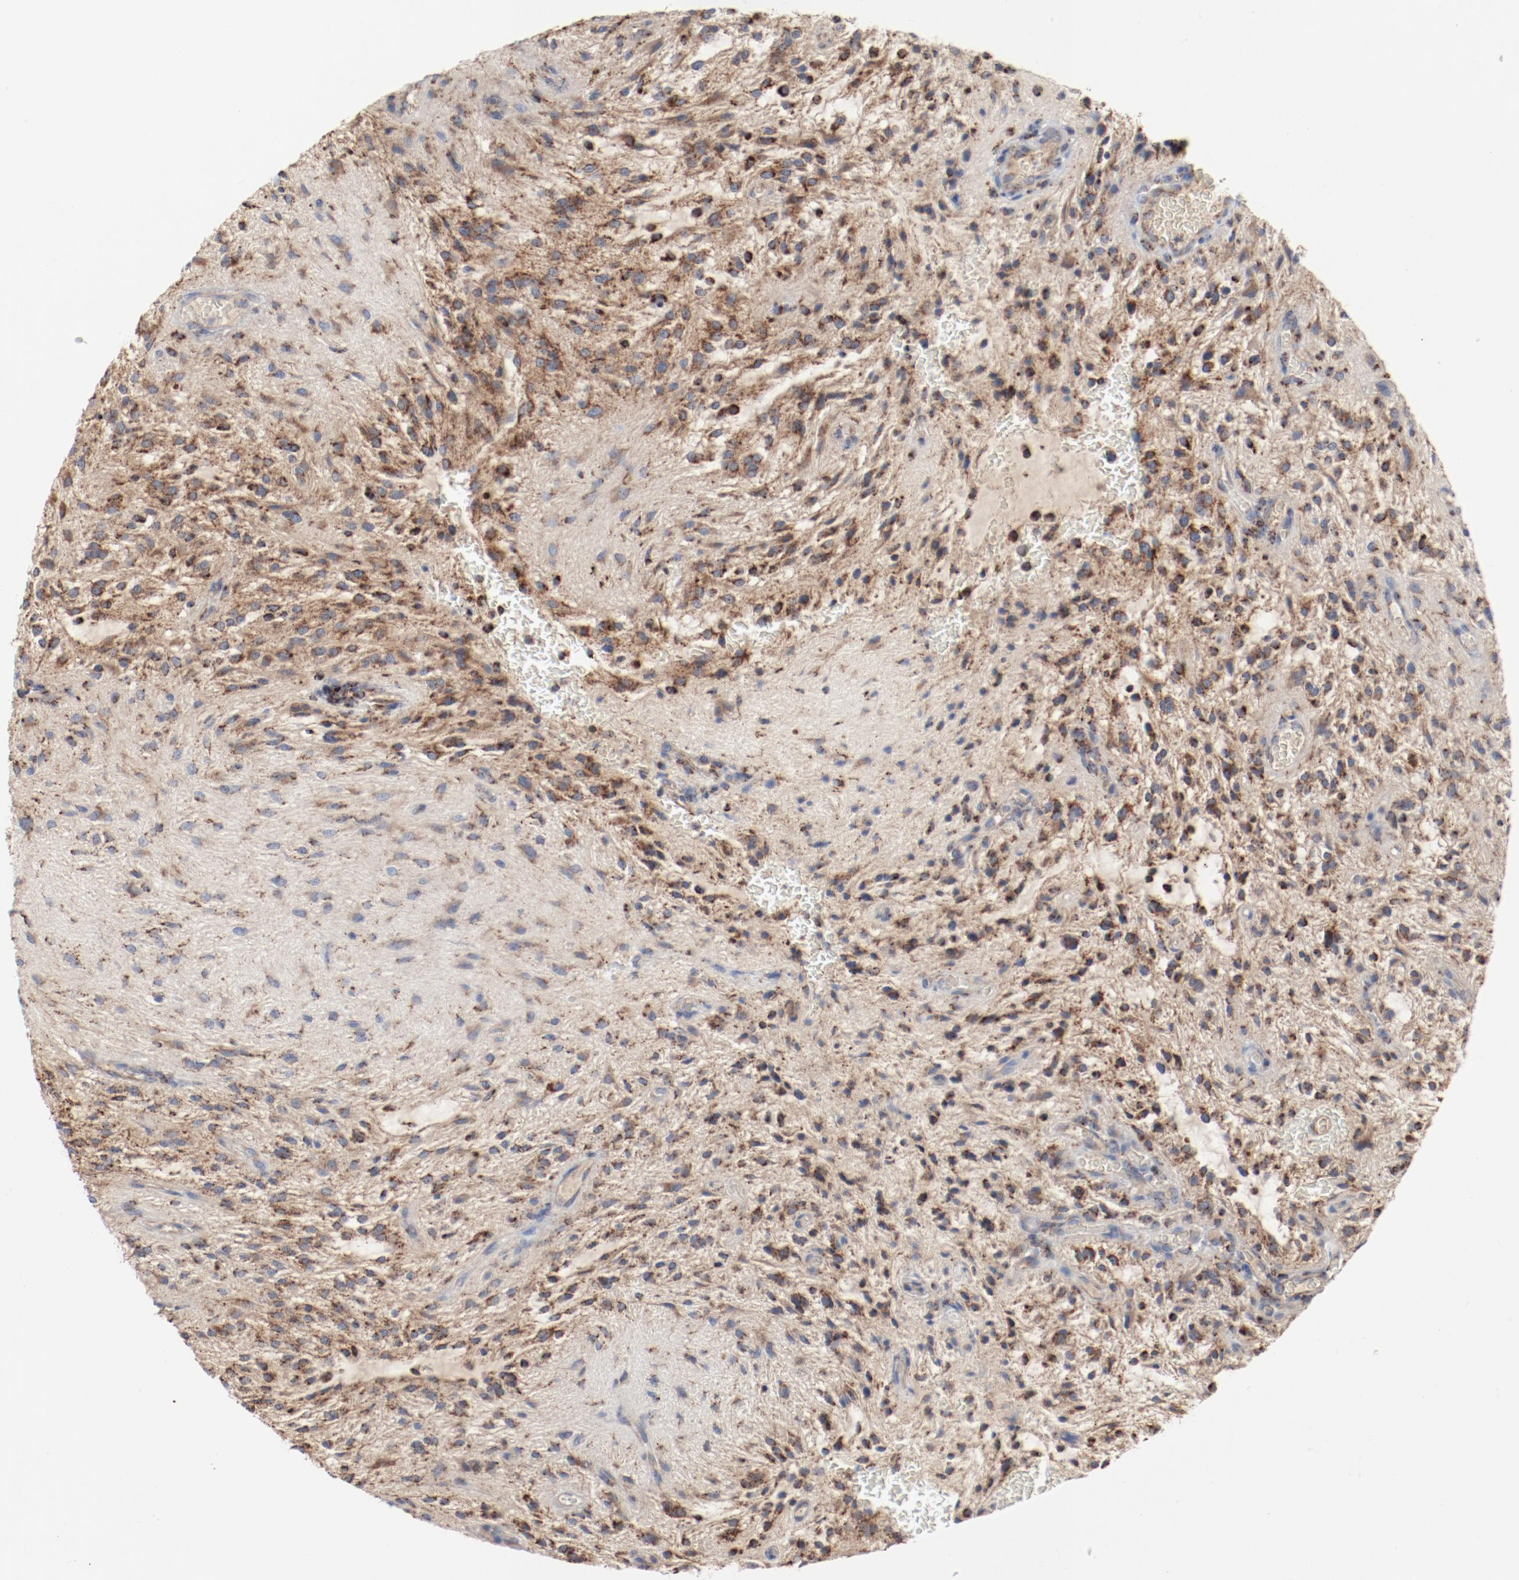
{"staining": {"intensity": "moderate", "quantity": "25%-75%", "location": "cytoplasmic/membranous"}, "tissue": "glioma", "cell_type": "Tumor cells", "image_type": "cancer", "snomed": [{"axis": "morphology", "description": "Glioma, malignant, NOS"}, {"axis": "topography", "description": "Cerebellum"}], "caption": "Immunohistochemistry (IHC) staining of glioma, which exhibits medium levels of moderate cytoplasmic/membranous staining in about 25%-75% of tumor cells indicating moderate cytoplasmic/membranous protein expression. The staining was performed using DAB (brown) for protein detection and nuclei were counterstained in hematoxylin (blue).", "gene": "SETD3", "patient": {"sex": "female", "age": 10}}